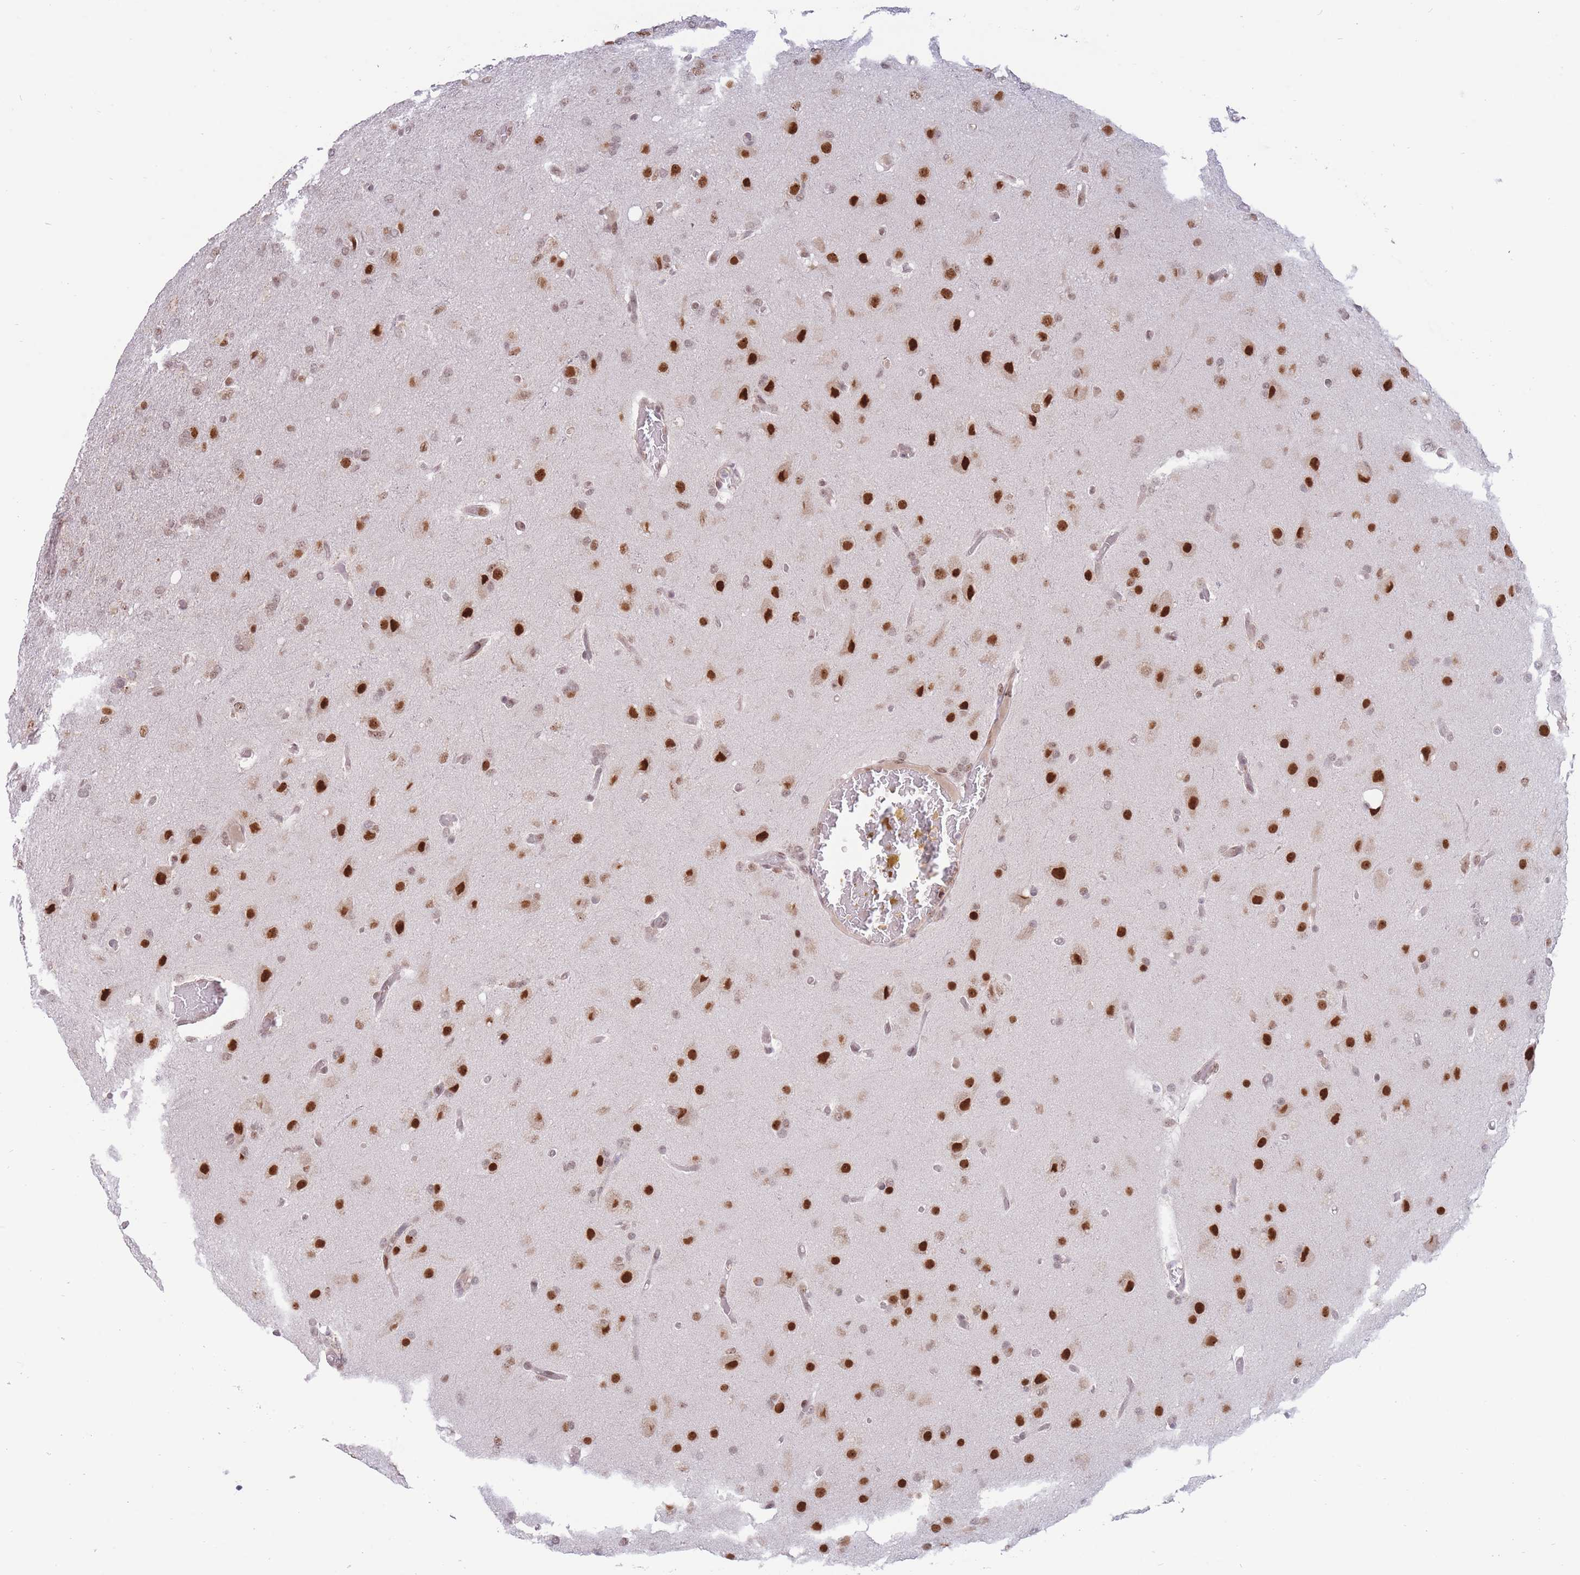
{"staining": {"intensity": "moderate", "quantity": ">75%", "location": "nuclear"}, "tissue": "glioma", "cell_type": "Tumor cells", "image_type": "cancer", "snomed": [{"axis": "morphology", "description": "Glioma, malignant, High grade"}, {"axis": "topography", "description": "Brain"}], "caption": "Glioma was stained to show a protein in brown. There is medium levels of moderate nuclear positivity in approximately >75% of tumor cells.", "gene": "TARBP2", "patient": {"sex": "female", "age": 74}}